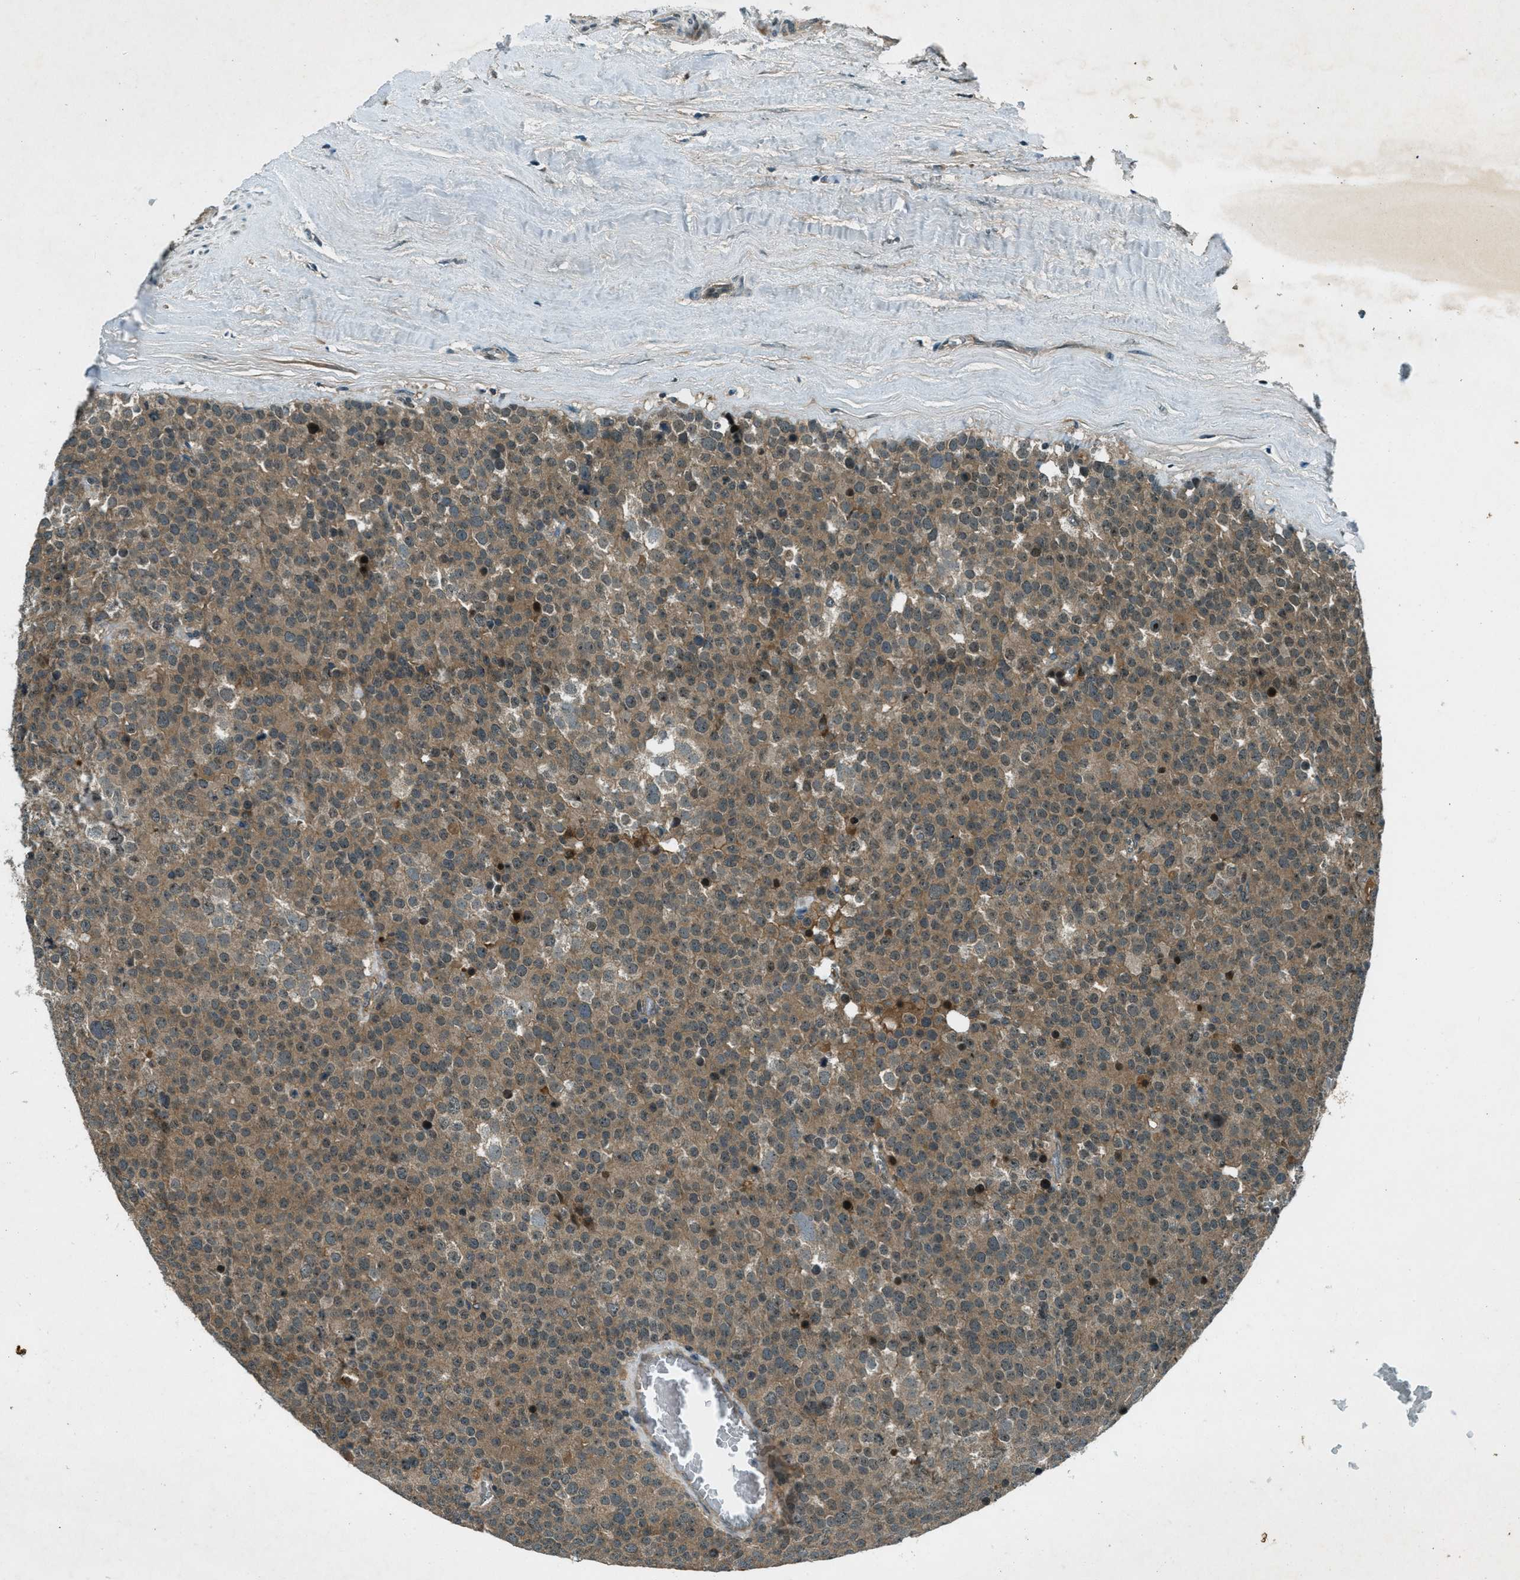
{"staining": {"intensity": "weak", "quantity": ">75%", "location": "cytoplasmic/membranous"}, "tissue": "testis cancer", "cell_type": "Tumor cells", "image_type": "cancer", "snomed": [{"axis": "morphology", "description": "Normal tissue, NOS"}, {"axis": "morphology", "description": "Seminoma, NOS"}, {"axis": "topography", "description": "Testis"}], "caption": "Protein staining of testis cancer (seminoma) tissue displays weak cytoplasmic/membranous expression in approximately >75% of tumor cells. The protein of interest is shown in brown color, while the nuclei are stained blue.", "gene": "STK11", "patient": {"sex": "male", "age": 71}}